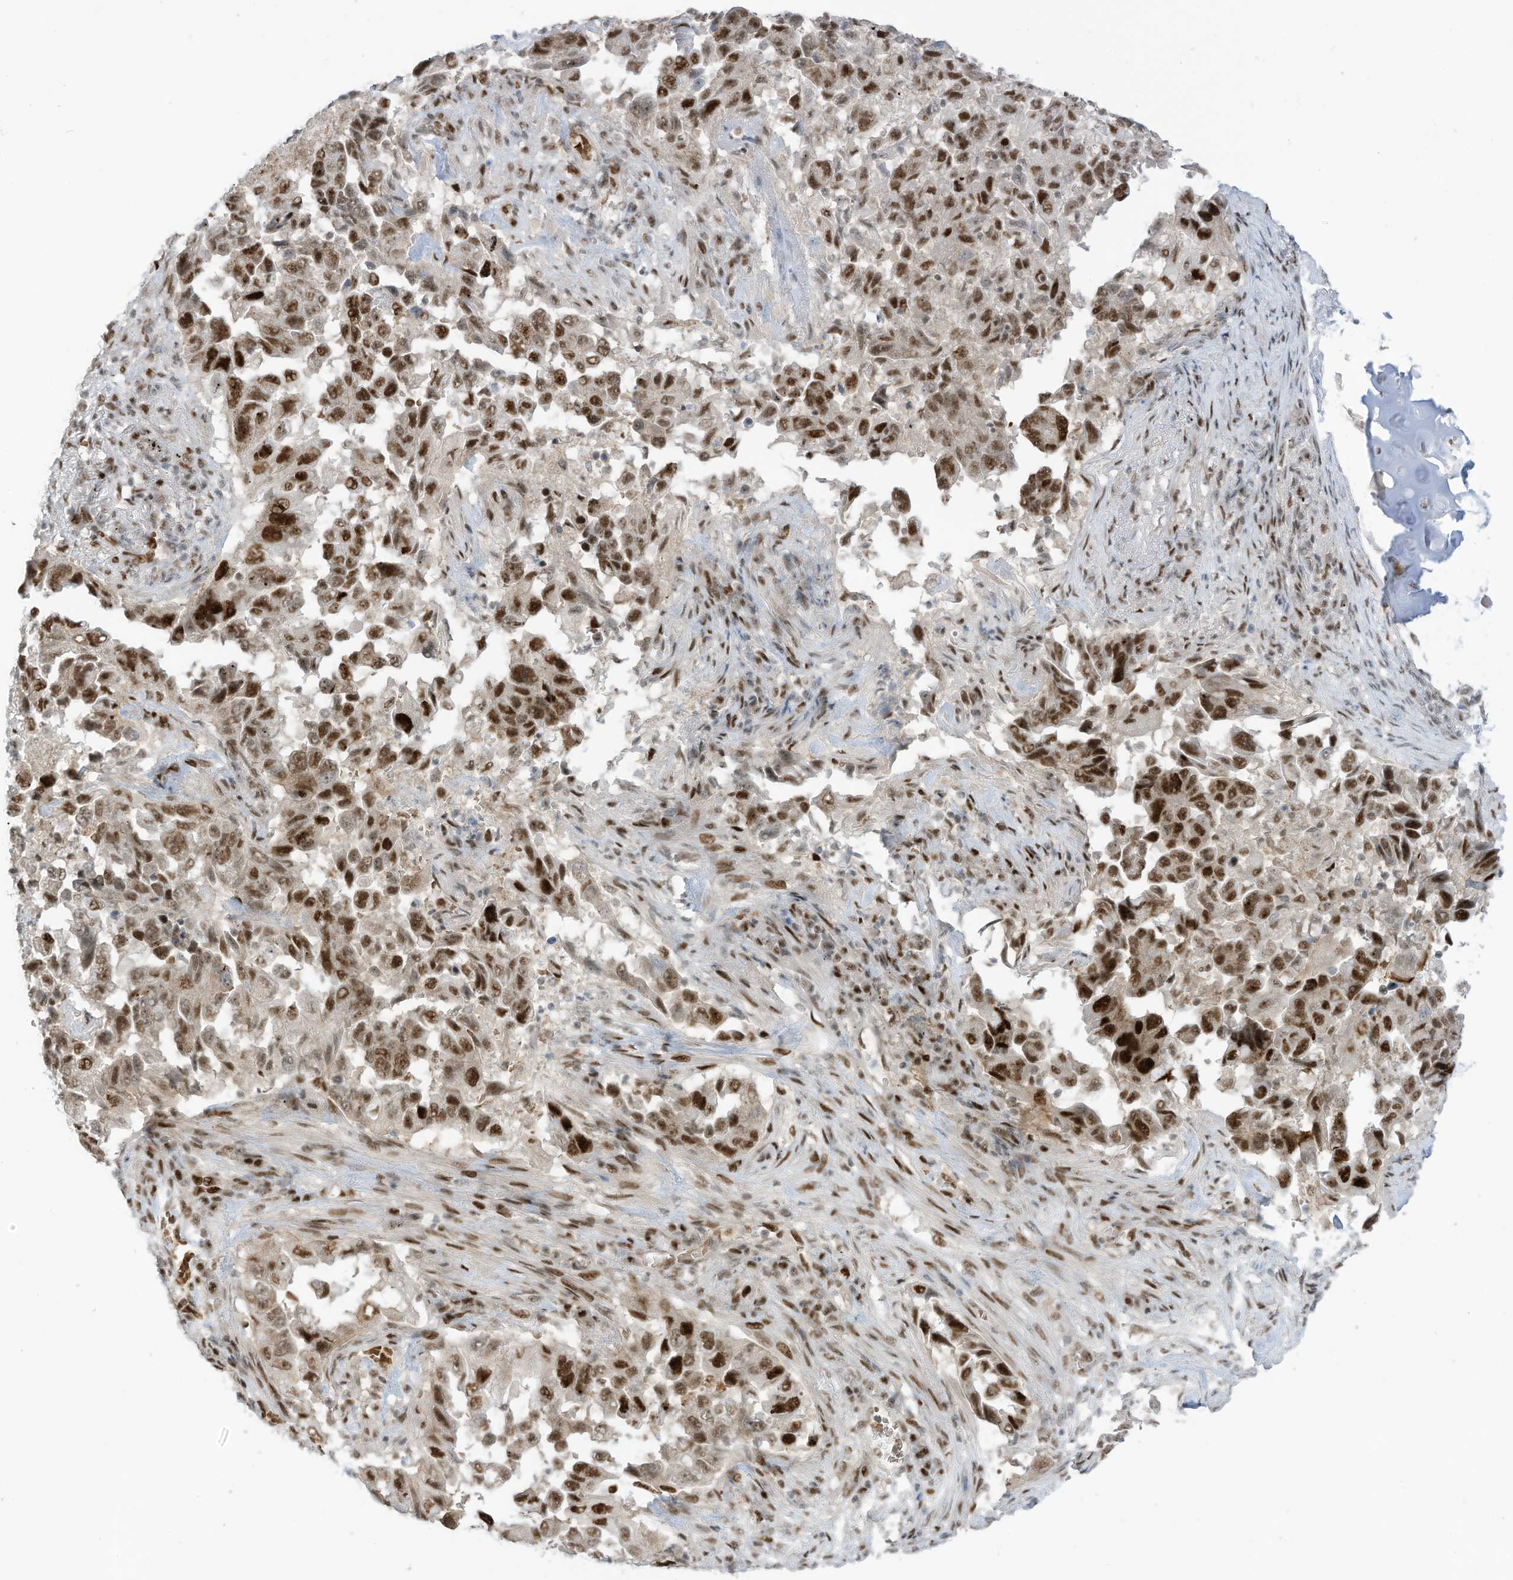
{"staining": {"intensity": "strong", "quantity": ">75%", "location": "nuclear"}, "tissue": "lung cancer", "cell_type": "Tumor cells", "image_type": "cancer", "snomed": [{"axis": "morphology", "description": "Adenocarcinoma, NOS"}, {"axis": "topography", "description": "Lung"}], "caption": "Immunohistochemistry (IHC) photomicrograph of neoplastic tissue: lung cancer stained using immunohistochemistry (IHC) demonstrates high levels of strong protein expression localized specifically in the nuclear of tumor cells, appearing as a nuclear brown color.", "gene": "ZCWPW2", "patient": {"sex": "female", "age": 51}}